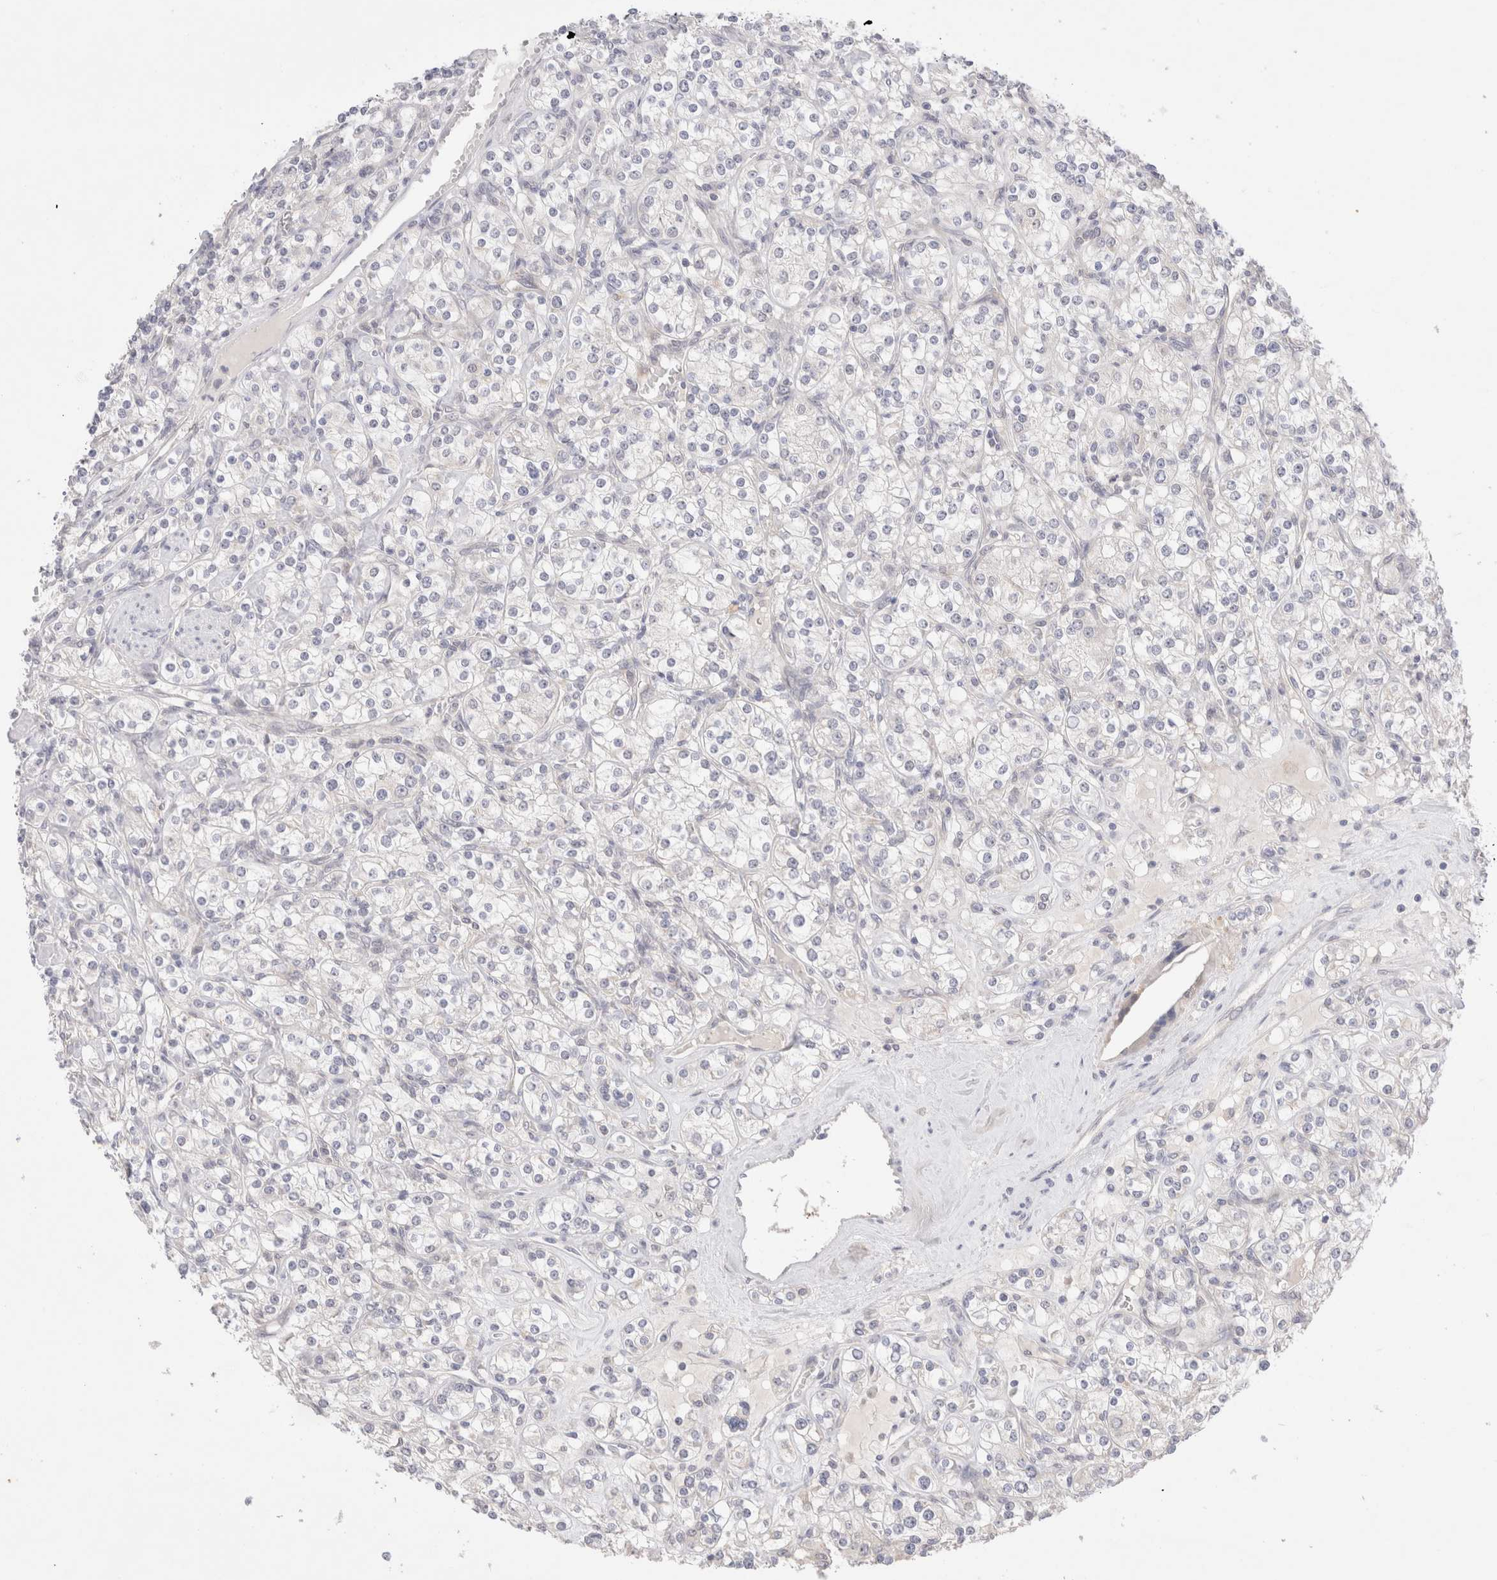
{"staining": {"intensity": "negative", "quantity": "none", "location": "none"}, "tissue": "renal cancer", "cell_type": "Tumor cells", "image_type": "cancer", "snomed": [{"axis": "morphology", "description": "Adenocarcinoma, NOS"}, {"axis": "topography", "description": "Kidney"}], "caption": "High power microscopy histopathology image of an immunohistochemistry micrograph of renal cancer, revealing no significant expression in tumor cells.", "gene": "SPATA20", "patient": {"sex": "male", "age": 77}}